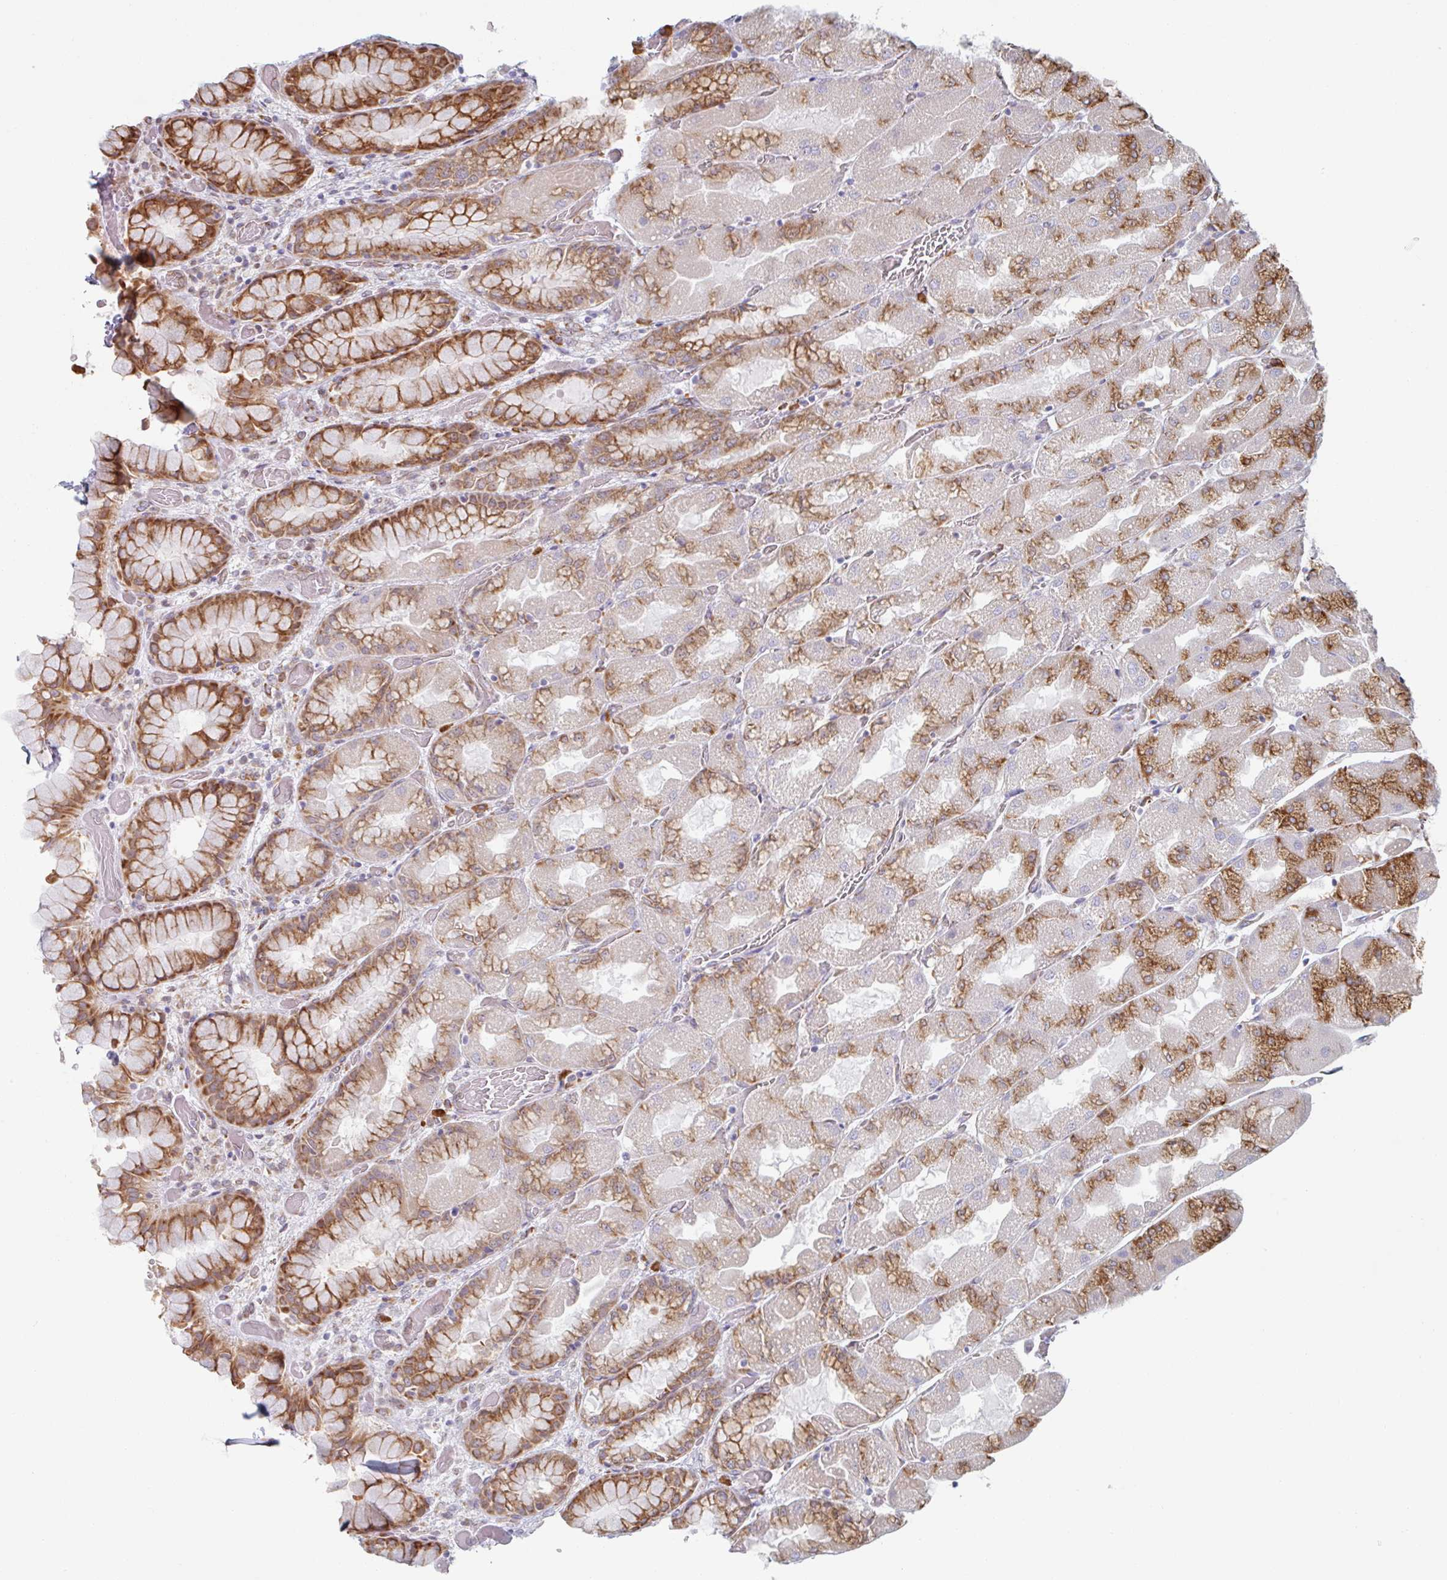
{"staining": {"intensity": "moderate", "quantity": ">75%", "location": "cytoplasmic/membranous"}, "tissue": "stomach", "cell_type": "Glandular cells", "image_type": "normal", "snomed": [{"axis": "morphology", "description": "Normal tissue, NOS"}, {"axis": "topography", "description": "Stomach"}], "caption": "Immunohistochemical staining of benign stomach exhibits >75% levels of moderate cytoplasmic/membranous protein expression in about >75% of glandular cells.", "gene": "TRAPPC10", "patient": {"sex": "female", "age": 61}}